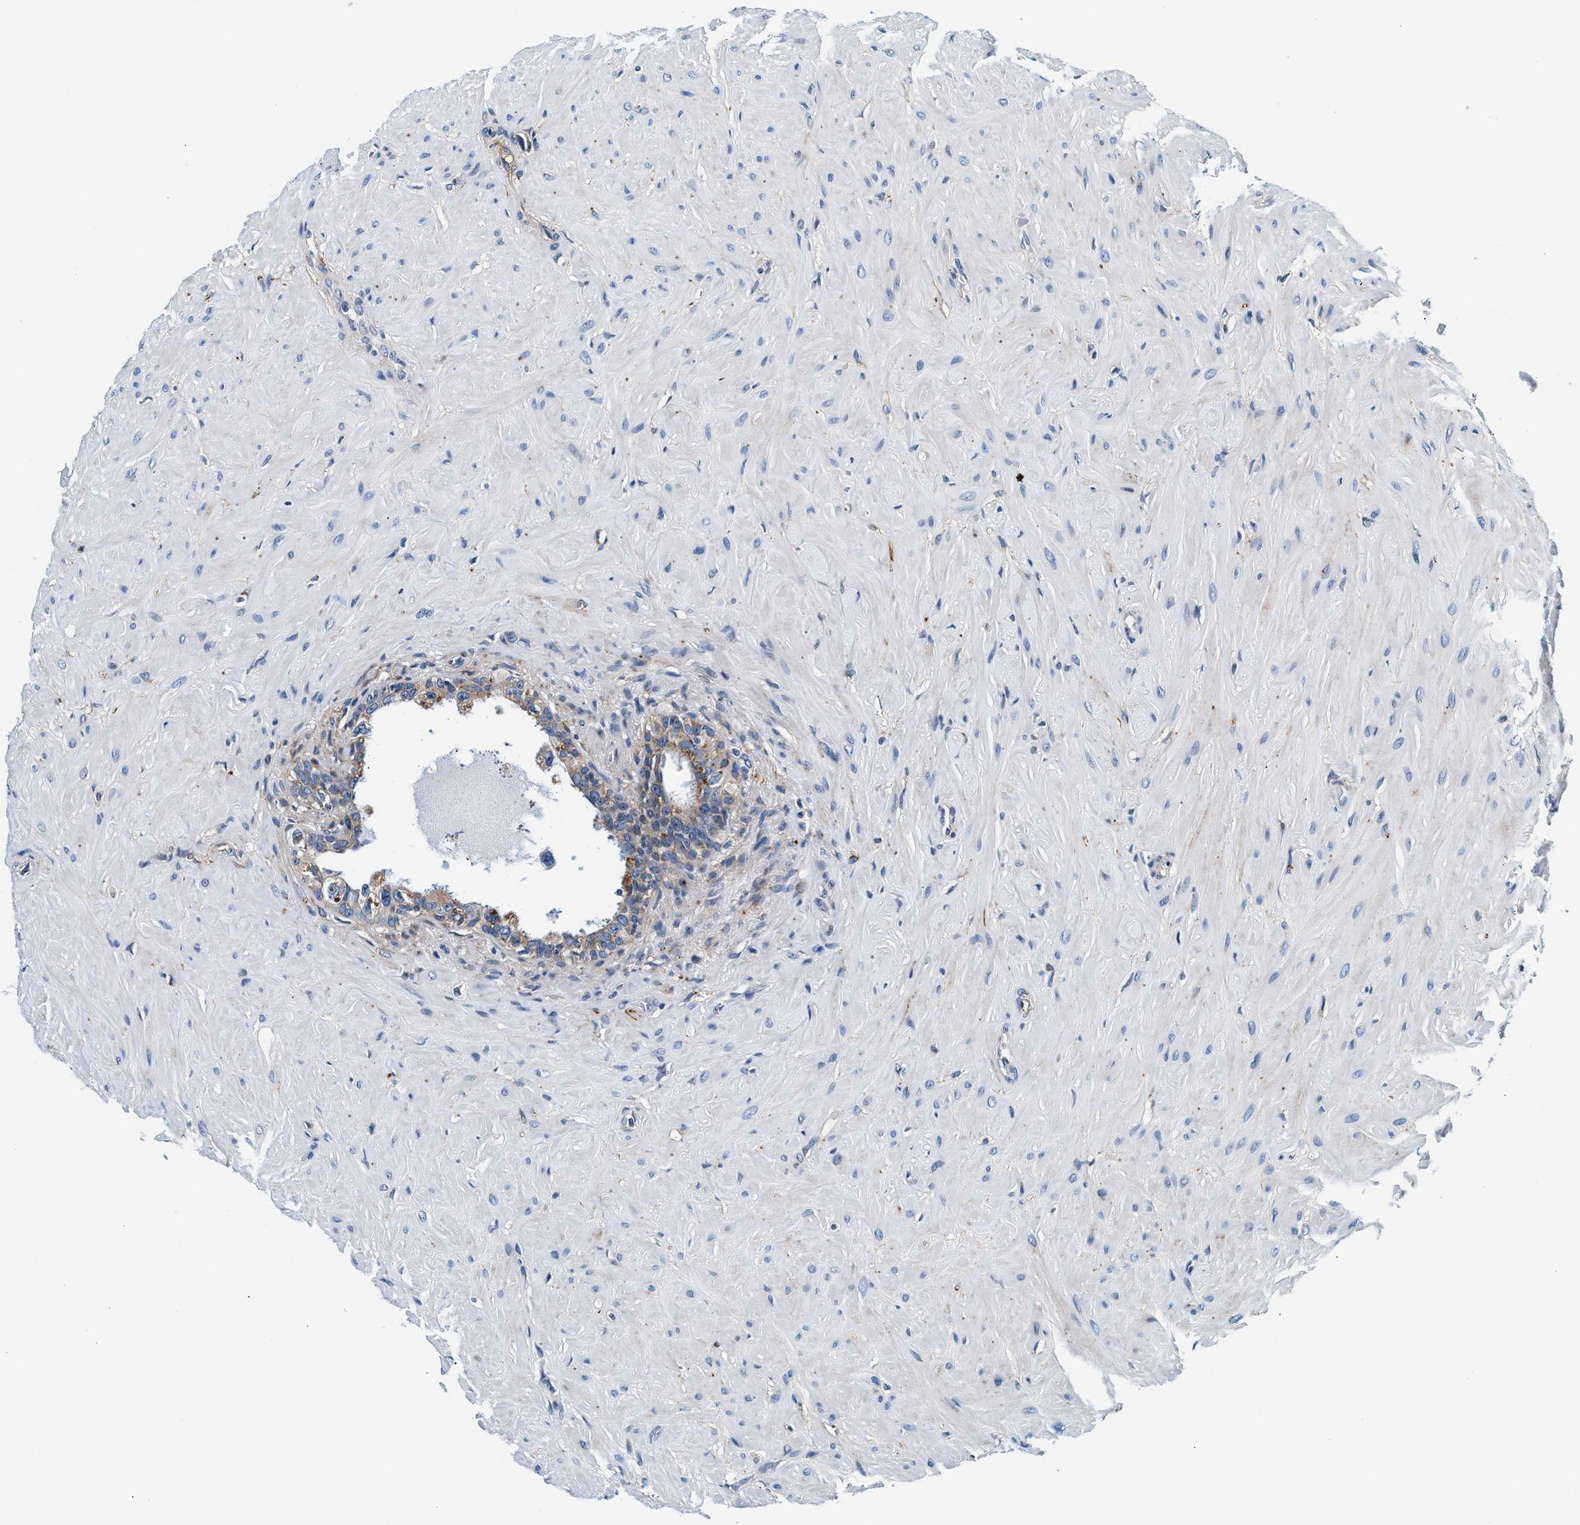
{"staining": {"intensity": "moderate", "quantity": ">75%", "location": "cytoplasmic/membranous"}, "tissue": "seminal vesicle", "cell_type": "Glandular cells", "image_type": "normal", "snomed": [{"axis": "morphology", "description": "Normal tissue, NOS"}, {"axis": "topography", "description": "Seminal veicle"}], "caption": "A micrograph showing moderate cytoplasmic/membranous staining in about >75% of glandular cells in unremarkable seminal vesicle, as visualized by brown immunohistochemical staining.", "gene": "SLFN11", "patient": {"sex": "male", "age": 68}}